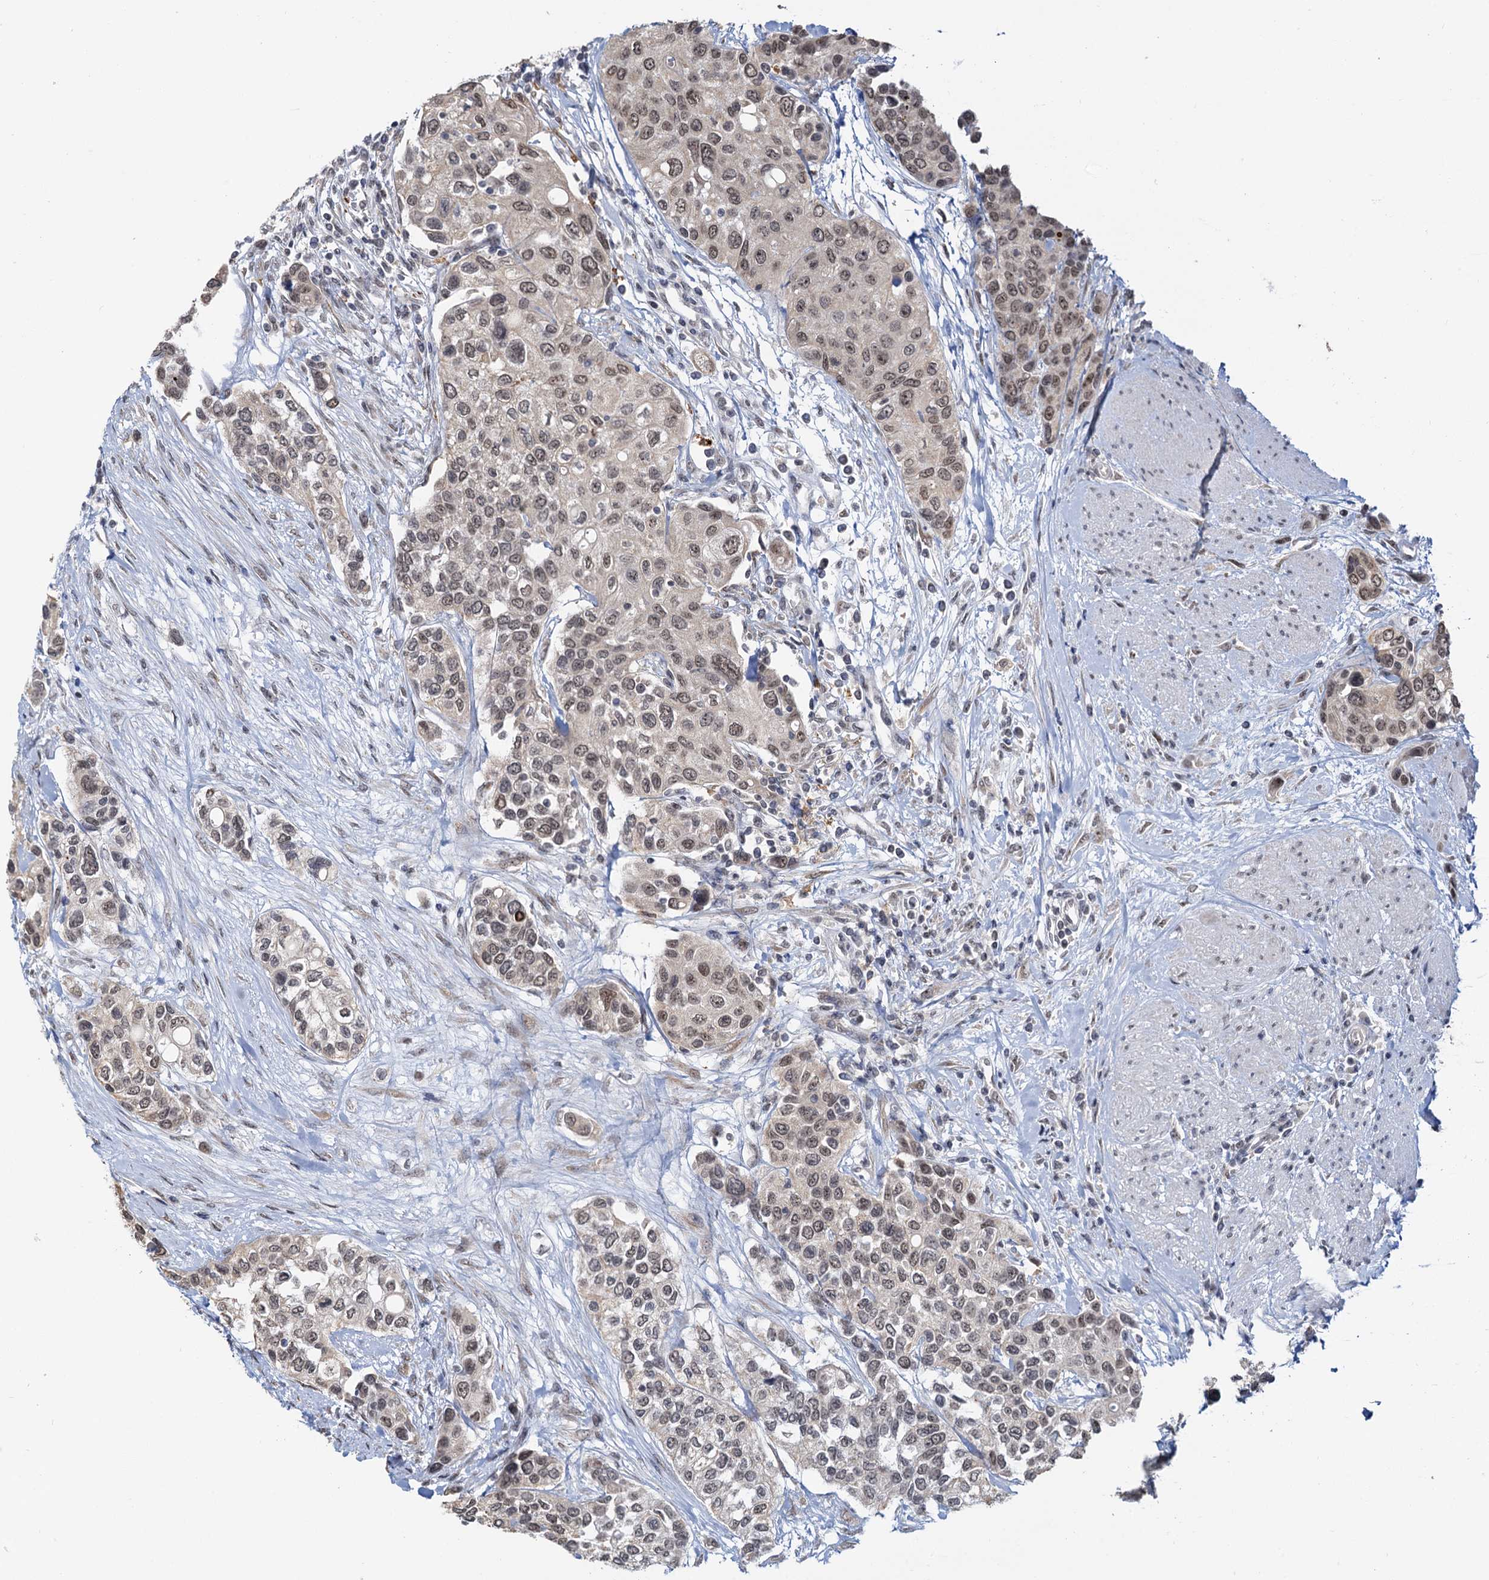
{"staining": {"intensity": "moderate", "quantity": ">75%", "location": "nuclear"}, "tissue": "urothelial cancer", "cell_type": "Tumor cells", "image_type": "cancer", "snomed": [{"axis": "morphology", "description": "Normal tissue, NOS"}, {"axis": "morphology", "description": "Urothelial carcinoma, High grade"}, {"axis": "topography", "description": "Vascular tissue"}, {"axis": "topography", "description": "Urinary bladder"}], "caption": "Protein staining by immunohistochemistry (IHC) exhibits moderate nuclear staining in approximately >75% of tumor cells in urothelial cancer.", "gene": "NAT10", "patient": {"sex": "female", "age": 56}}